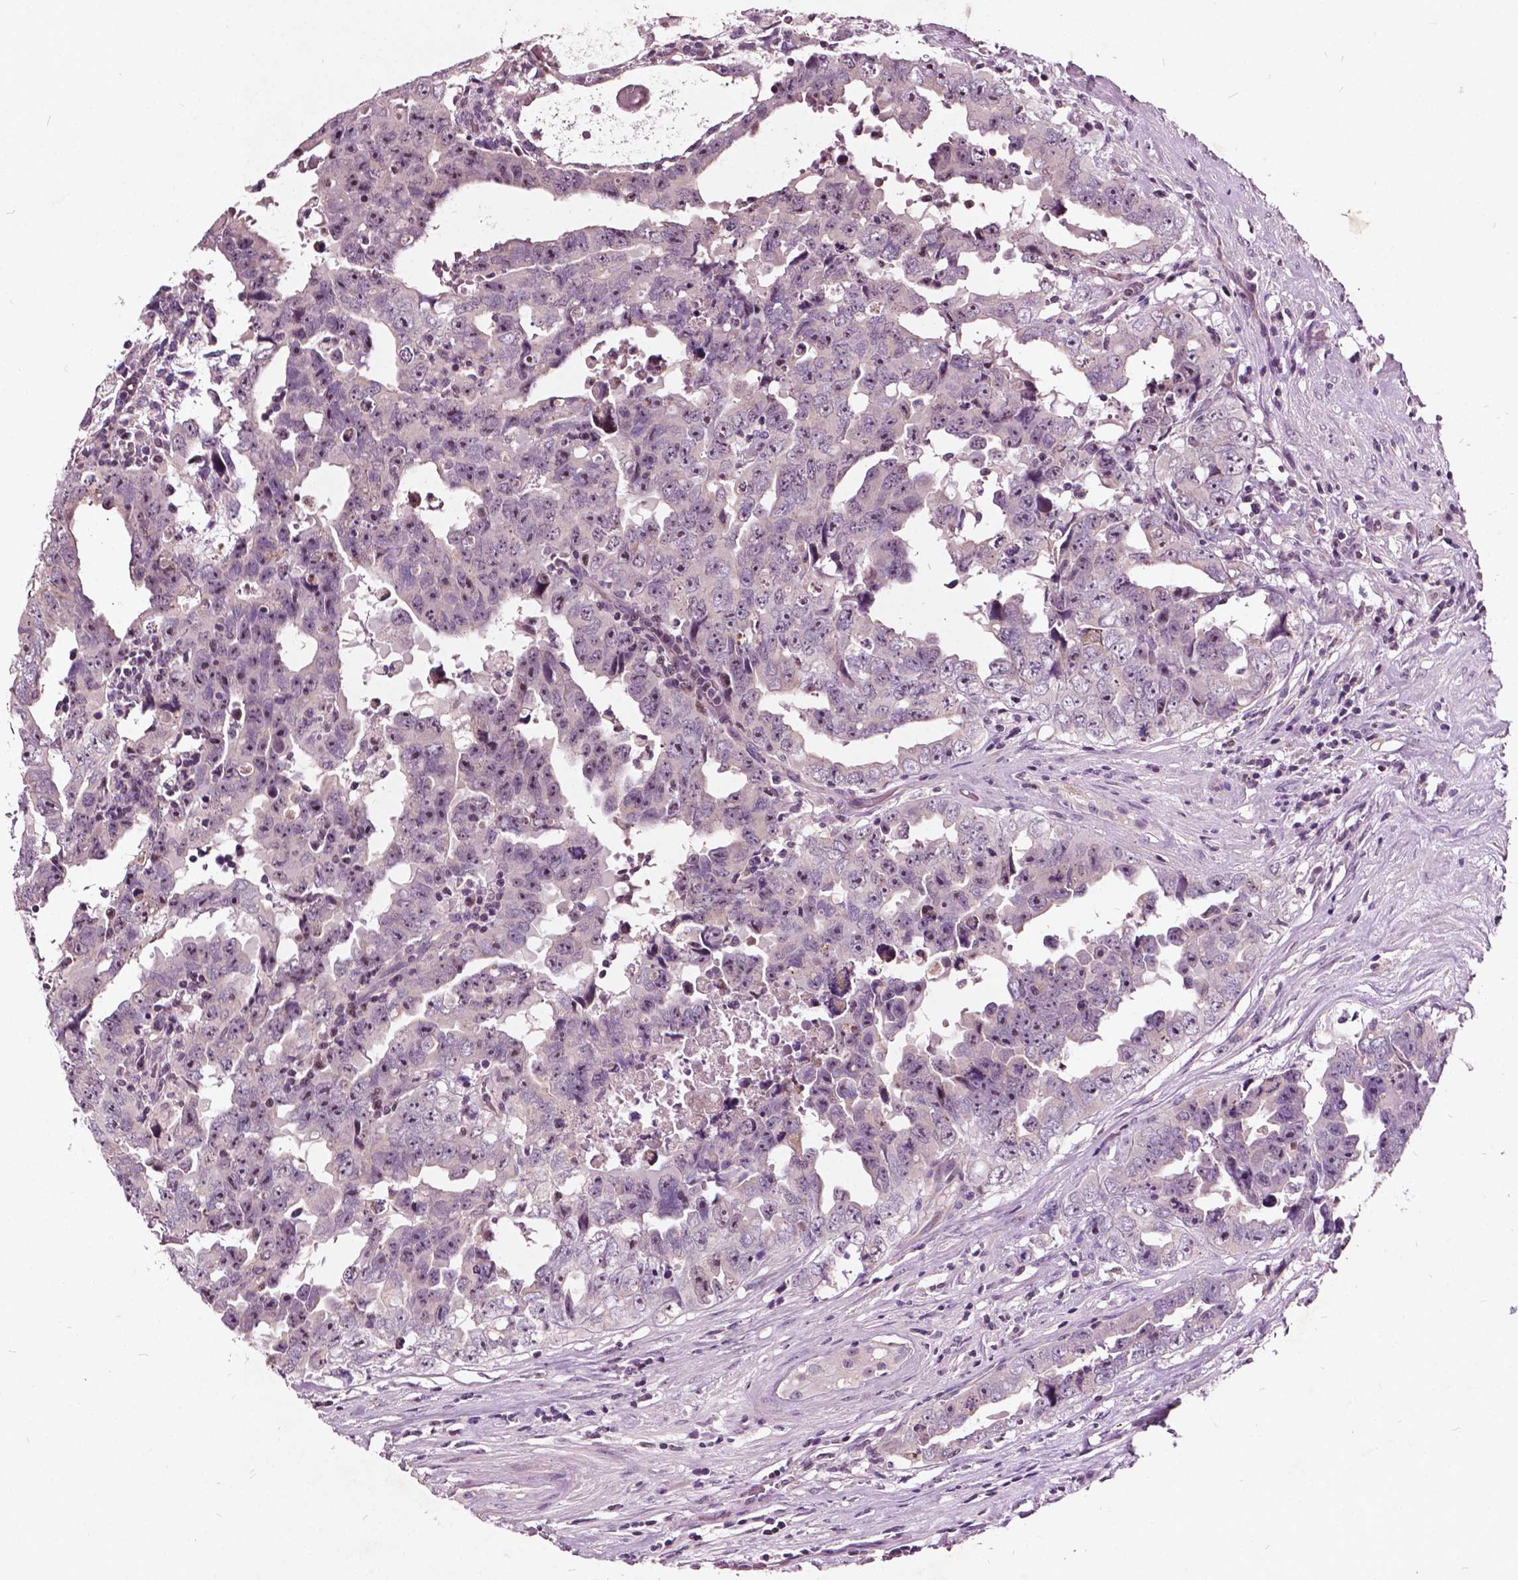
{"staining": {"intensity": "moderate", "quantity": ">75%", "location": "nuclear"}, "tissue": "testis cancer", "cell_type": "Tumor cells", "image_type": "cancer", "snomed": [{"axis": "morphology", "description": "Carcinoma, Embryonal, NOS"}, {"axis": "topography", "description": "Testis"}], "caption": "Human testis cancer stained with a brown dye displays moderate nuclear positive positivity in about >75% of tumor cells.", "gene": "ODF3L2", "patient": {"sex": "male", "age": 24}}